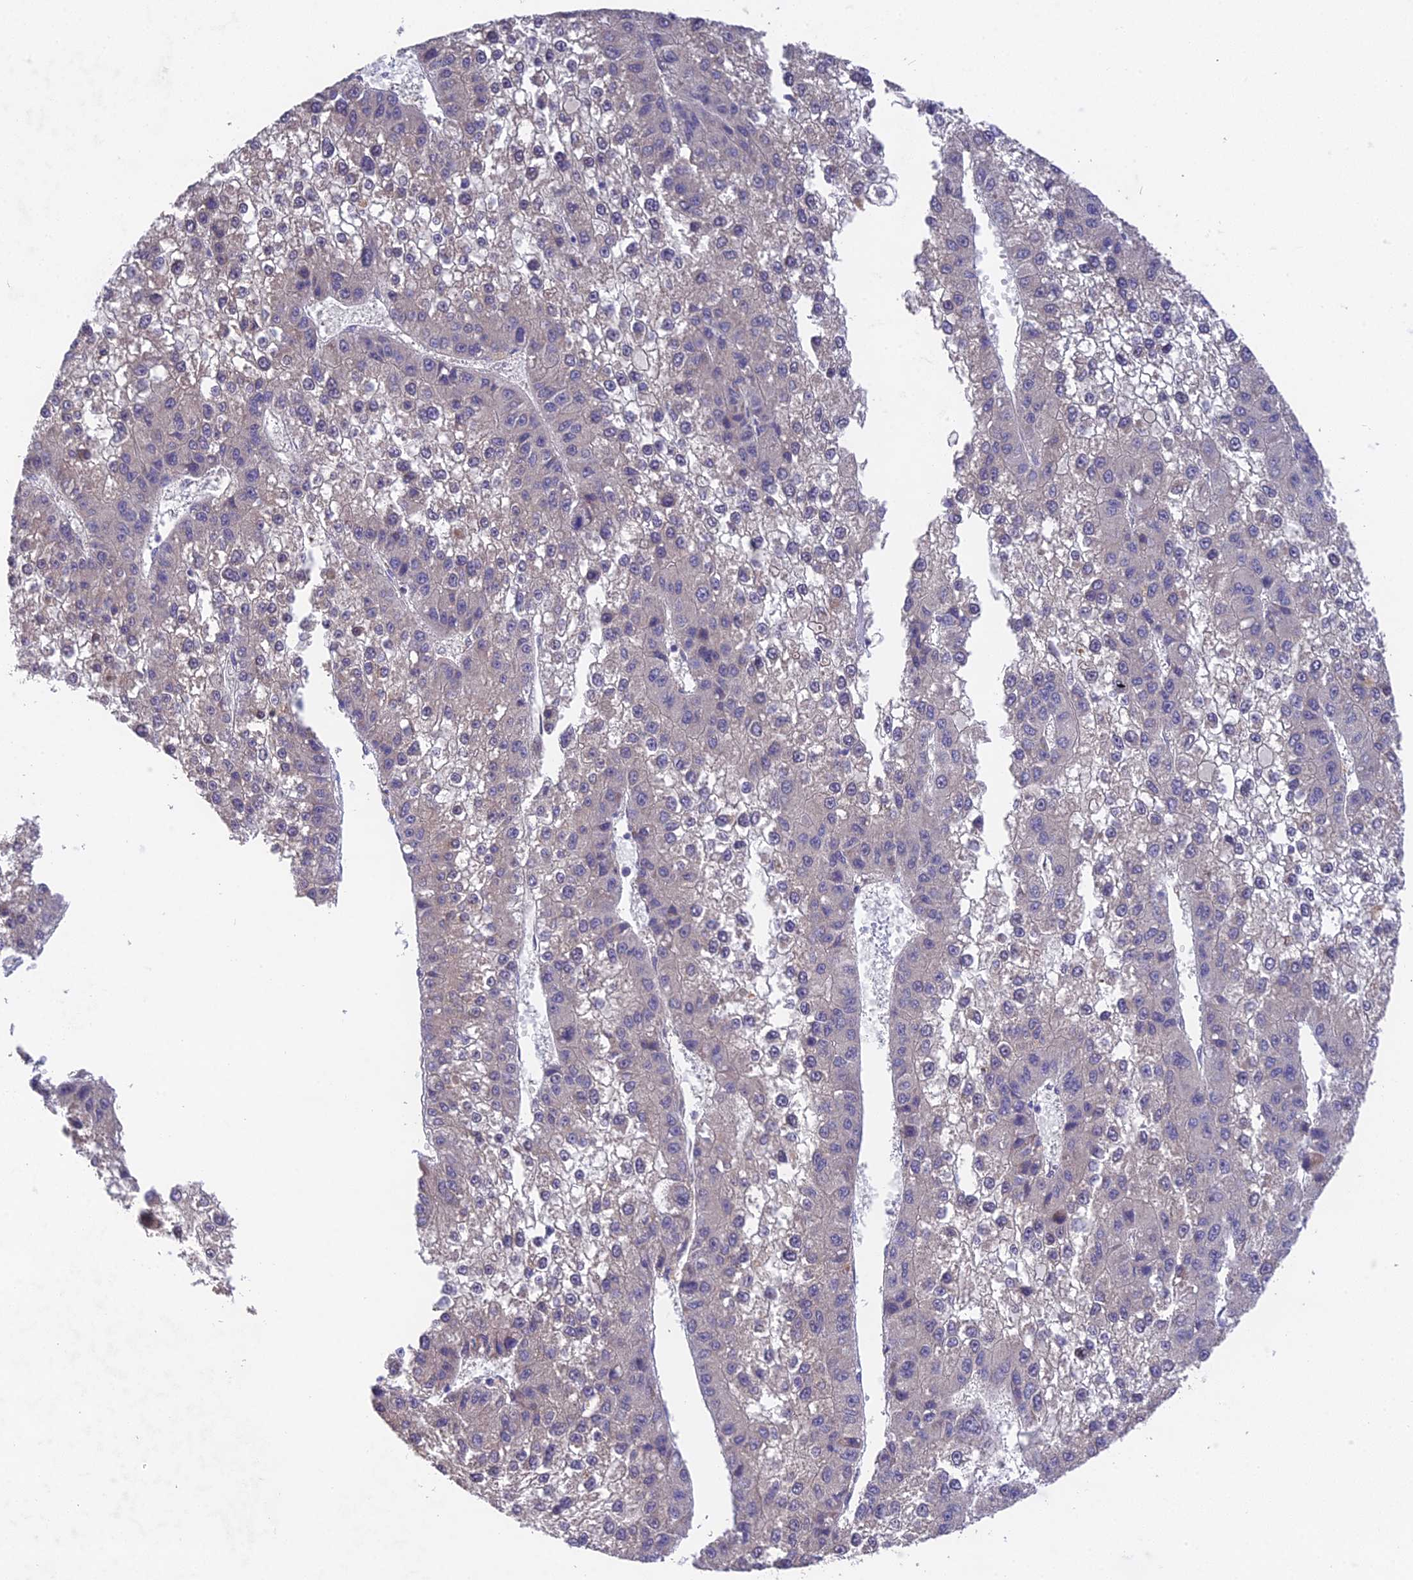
{"staining": {"intensity": "negative", "quantity": "none", "location": "none"}, "tissue": "liver cancer", "cell_type": "Tumor cells", "image_type": "cancer", "snomed": [{"axis": "morphology", "description": "Carcinoma, Hepatocellular, NOS"}, {"axis": "topography", "description": "Liver"}], "caption": "There is no significant expression in tumor cells of hepatocellular carcinoma (liver). The staining was performed using DAB to visualize the protein expression in brown, while the nuclei were stained in blue with hematoxylin (Magnification: 20x).", "gene": "PUS10", "patient": {"sex": "female", "age": 73}}